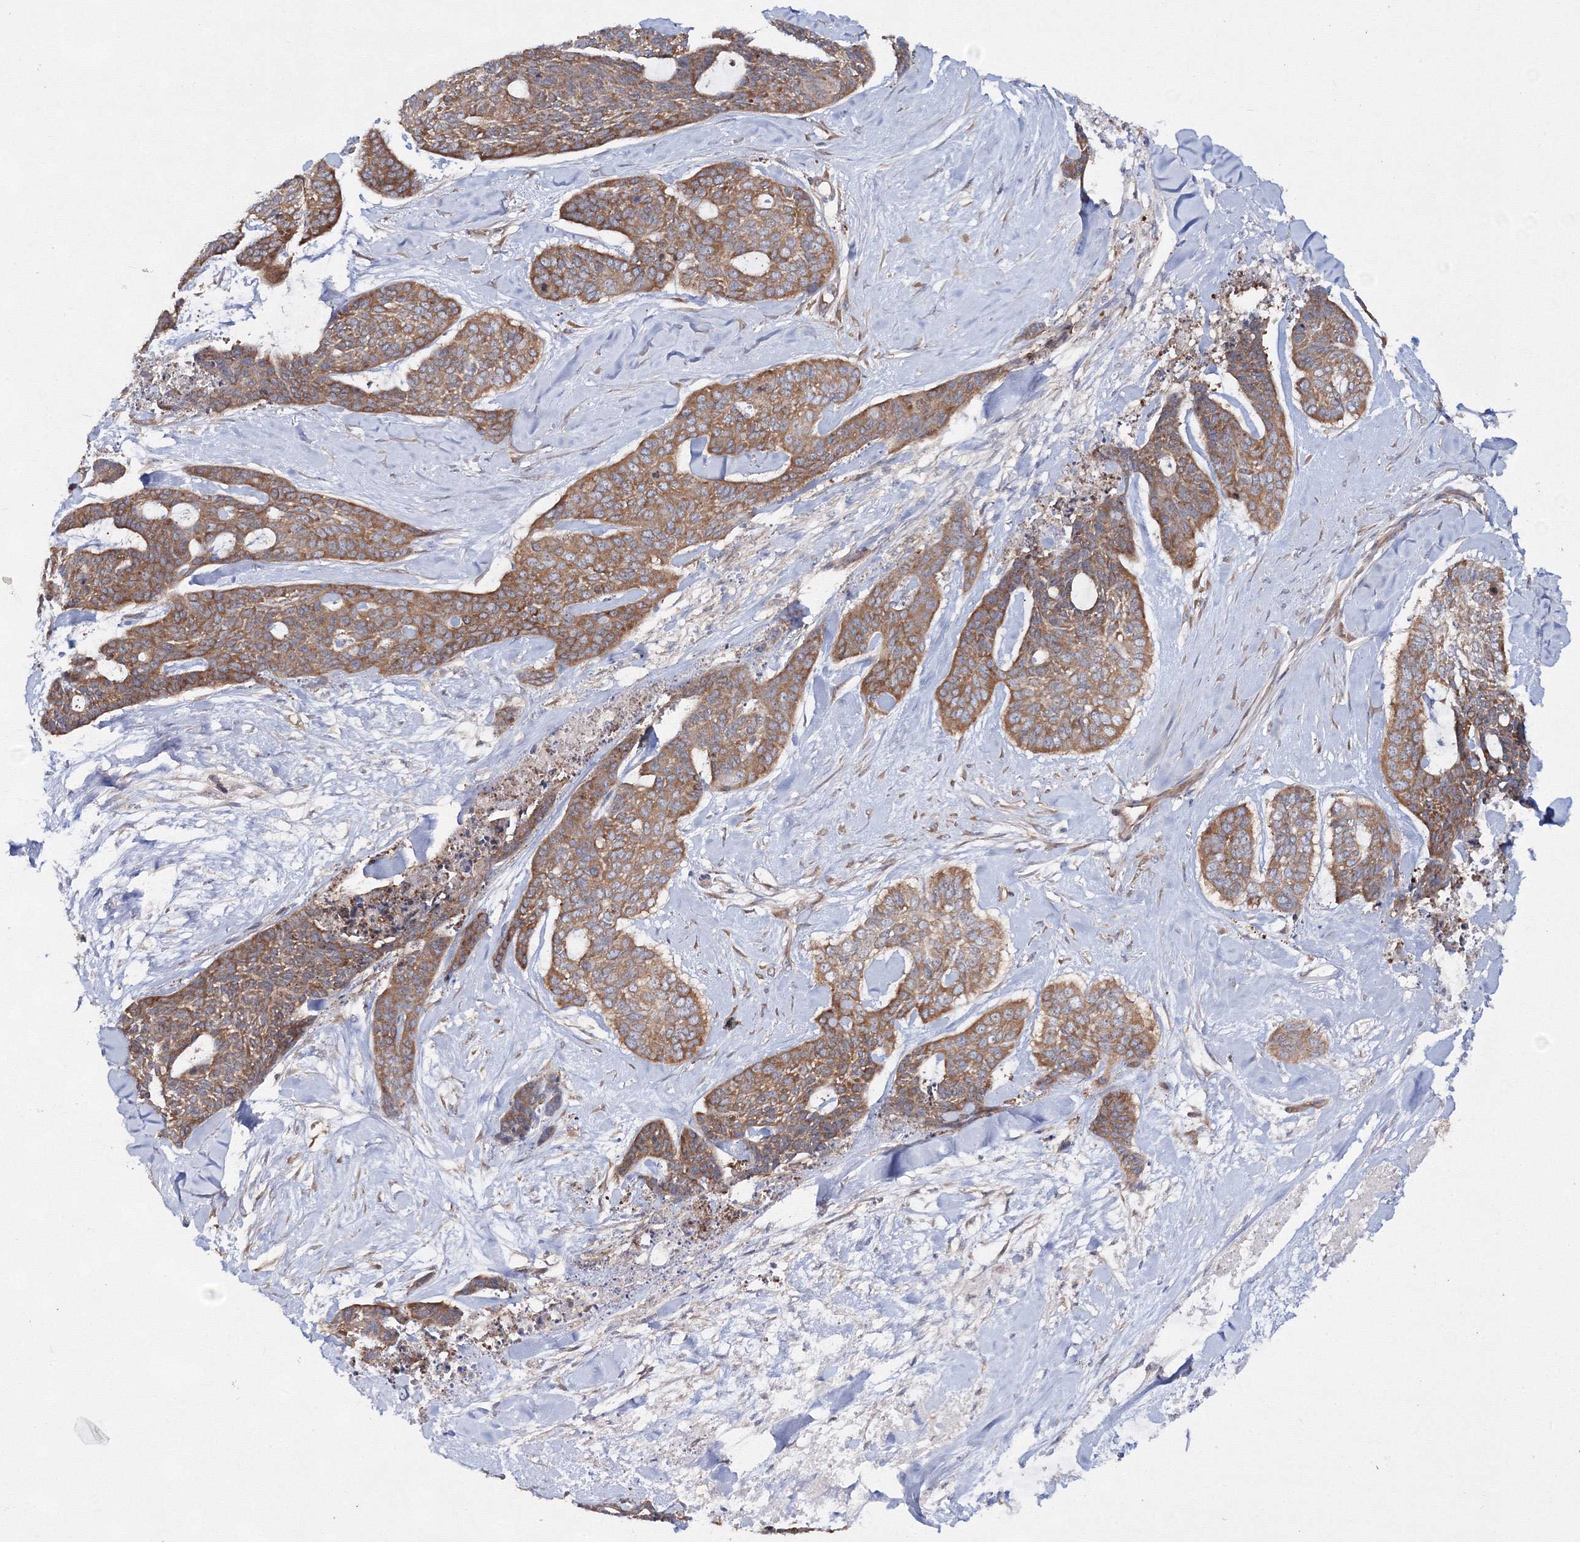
{"staining": {"intensity": "moderate", "quantity": ">75%", "location": "cytoplasmic/membranous"}, "tissue": "skin cancer", "cell_type": "Tumor cells", "image_type": "cancer", "snomed": [{"axis": "morphology", "description": "Basal cell carcinoma"}, {"axis": "topography", "description": "Skin"}], "caption": "Moderate cytoplasmic/membranous staining is seen in approximately >75% of tumor cells in skin basal cell carcinoma.", "gene": "HARS1", "patient": {"sex": "female", "age": 64}}